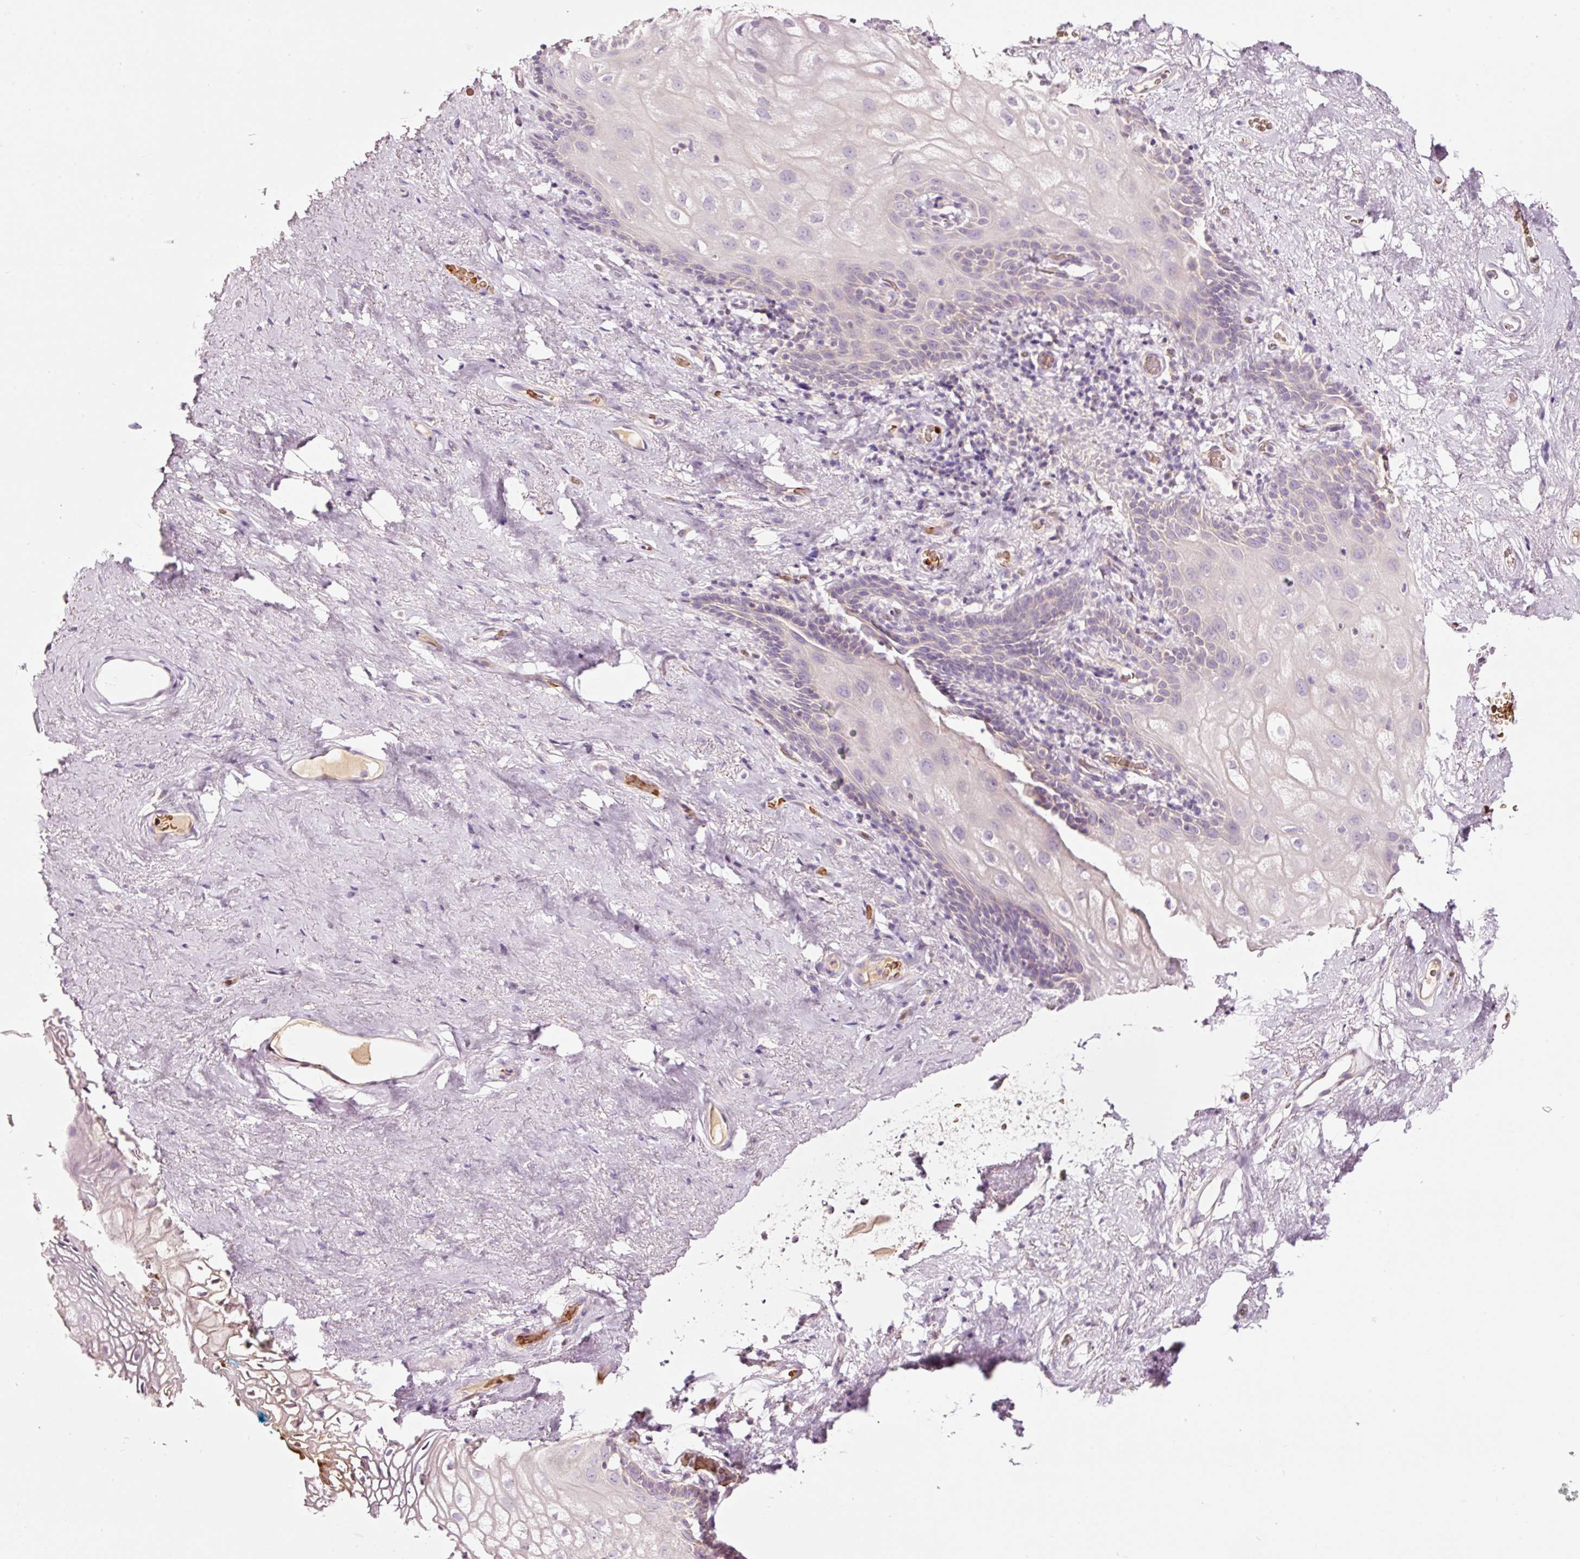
{"staining": {"intensity": "negative", "quantity": "none", "location": "none"}, "tissue": "vagina", "cell_type": "Squamous epithelial cells", "image_type": "normal", "snomed": [{"axis": "morphology", "description": "Normal tissue, NOS"}, {"axis": "topography", "description": "Vagina"}, {"axis": "topography", "description": "Peripheral nerve tissue"}], "caption": "Vagina stained for a protein using IHC shows no expression squamous epithelial cells.", "gene": "LDHAL6B", "patient": {"sex": "female", "age": 71}}